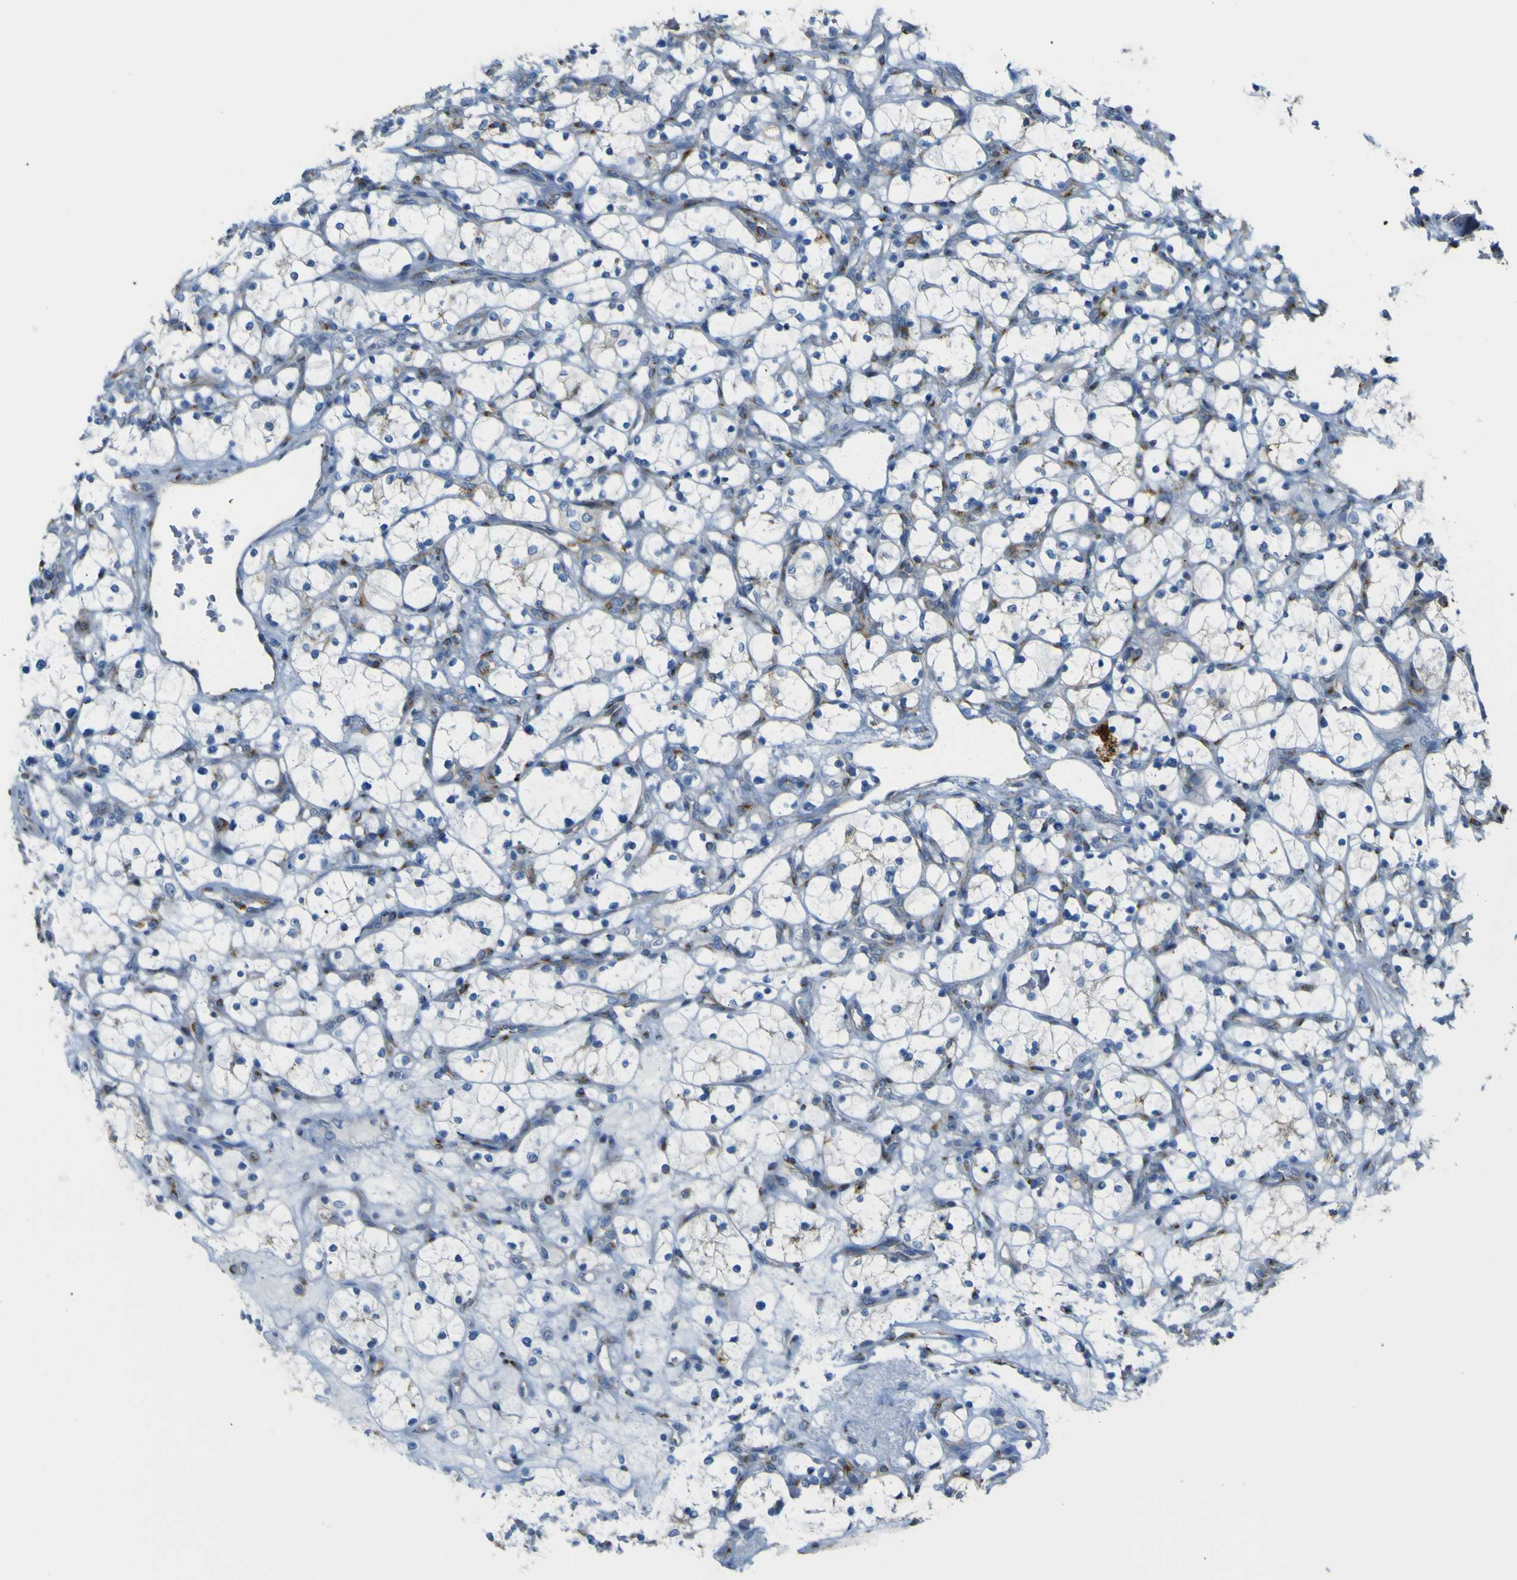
{"staining": {"intensity": "negative", "quantity": "none", "location": "none"}, "tissue": "renal cancer", "cell_type": "Tumor cells", "image_type": "cancer", "snomed": [{"axis": "morphology", "description": "Adenocarcinoma, NOS"}, {"axis": "topography", "description": "Kidney"}], "caption": "A high-resolution photomicrograph shows immunohistochemistry (IHC) staining of renal cancer, which reveals no significant positivity in tumor cells.", "gene": "IGF2R", "patient": {"sex": "female", "age": 69}}